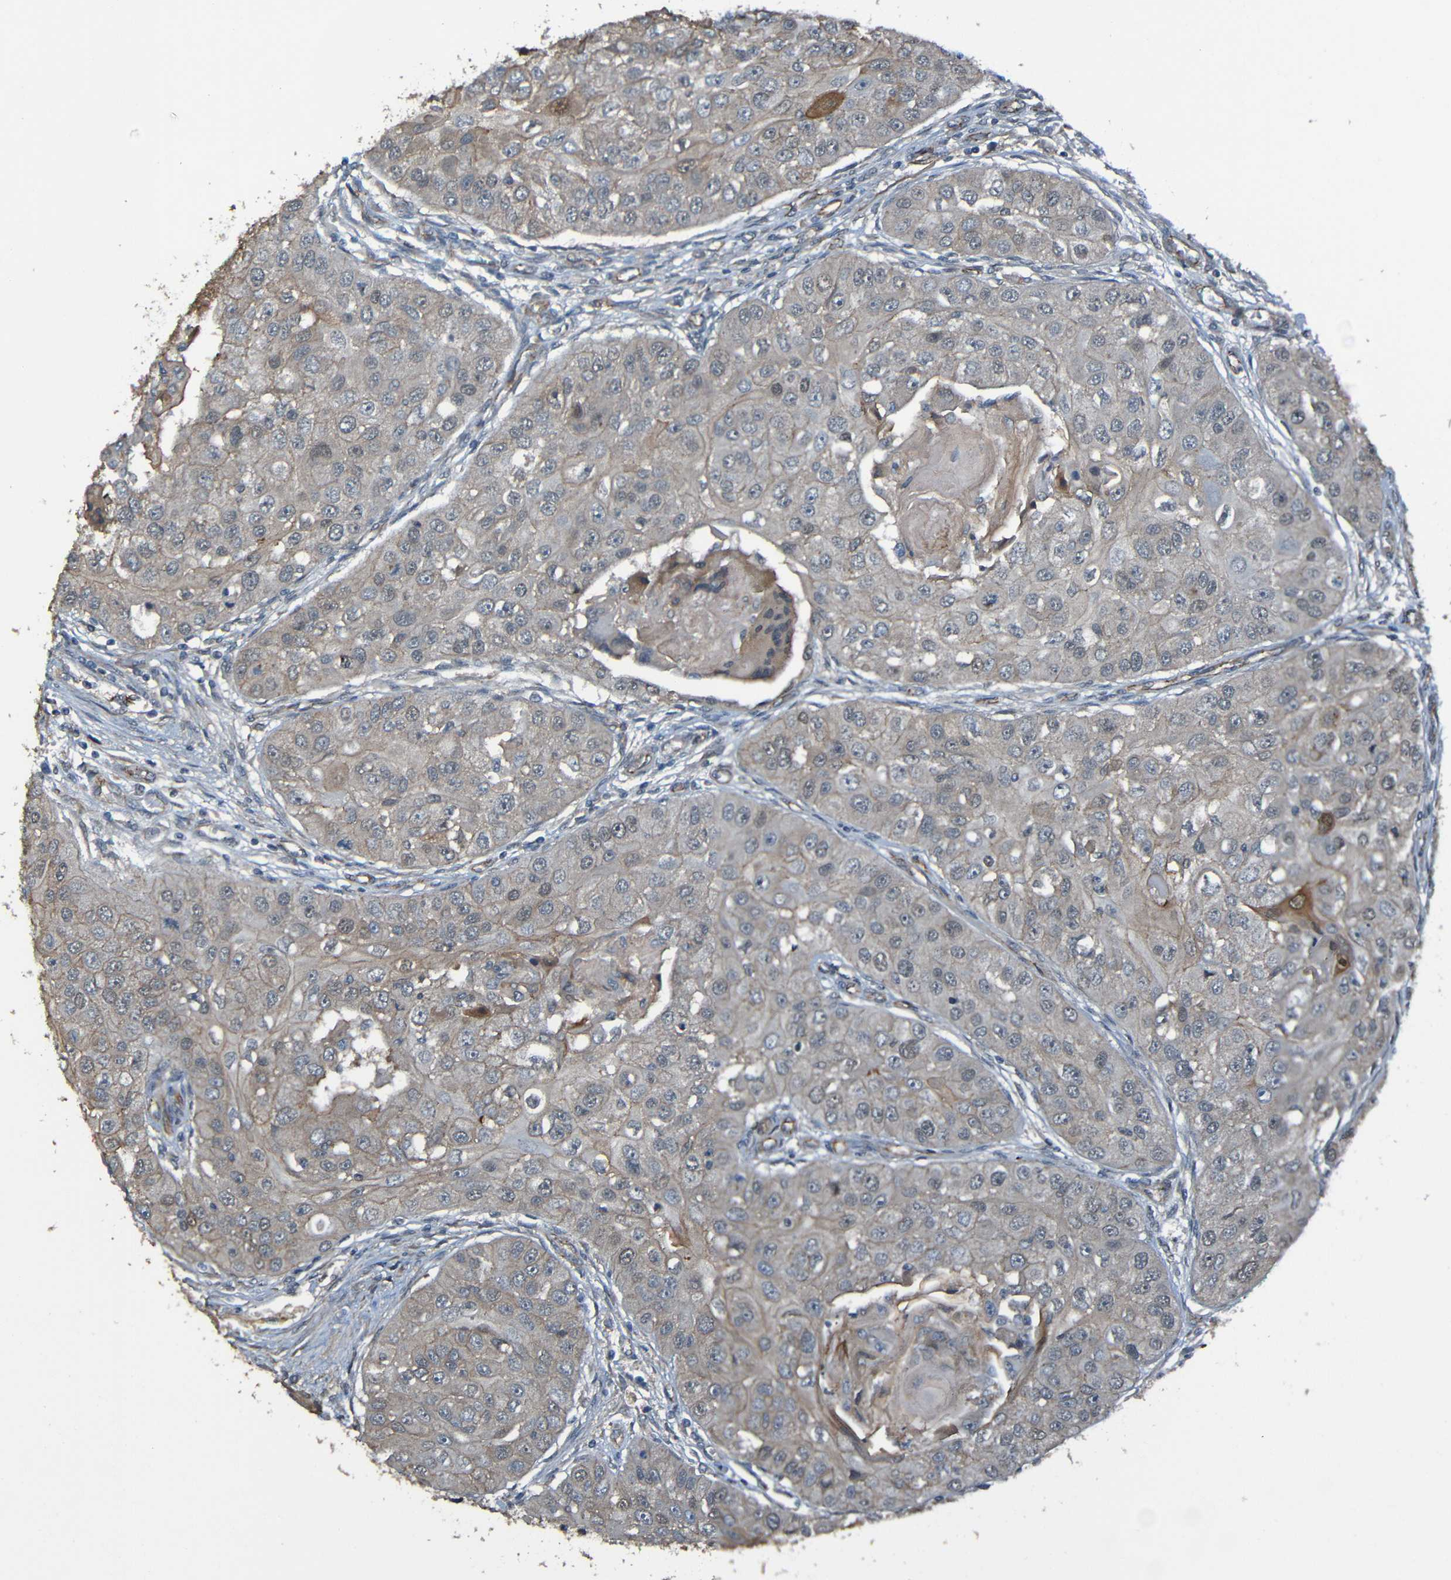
{"staining": {"intensity": "moderate", "quantity": "<25%", "location": "cytoplasmic/membranous"}, "tissue": "head and neck cancer", "cell_type": "Tumor cells", "image_type": "cancer", "snomed": [{"axis": "morphology", "description": "Normal tissue, NOS"}, {"axis": "morphology", "description": "Squamous cell carcinoma, NOS"}, {"axis": "topography", "description": "Skeletal muscle"}, {"axis": "topography", "description": "Head-Neck"}], "caption": "Protein staining demonstrates moderate cytoplasmic/membranous positivity in about <25% of tumor cells in head and neck cancer.", "gene": "LGR5", "patient": {"sex": "male", "age": 51}}